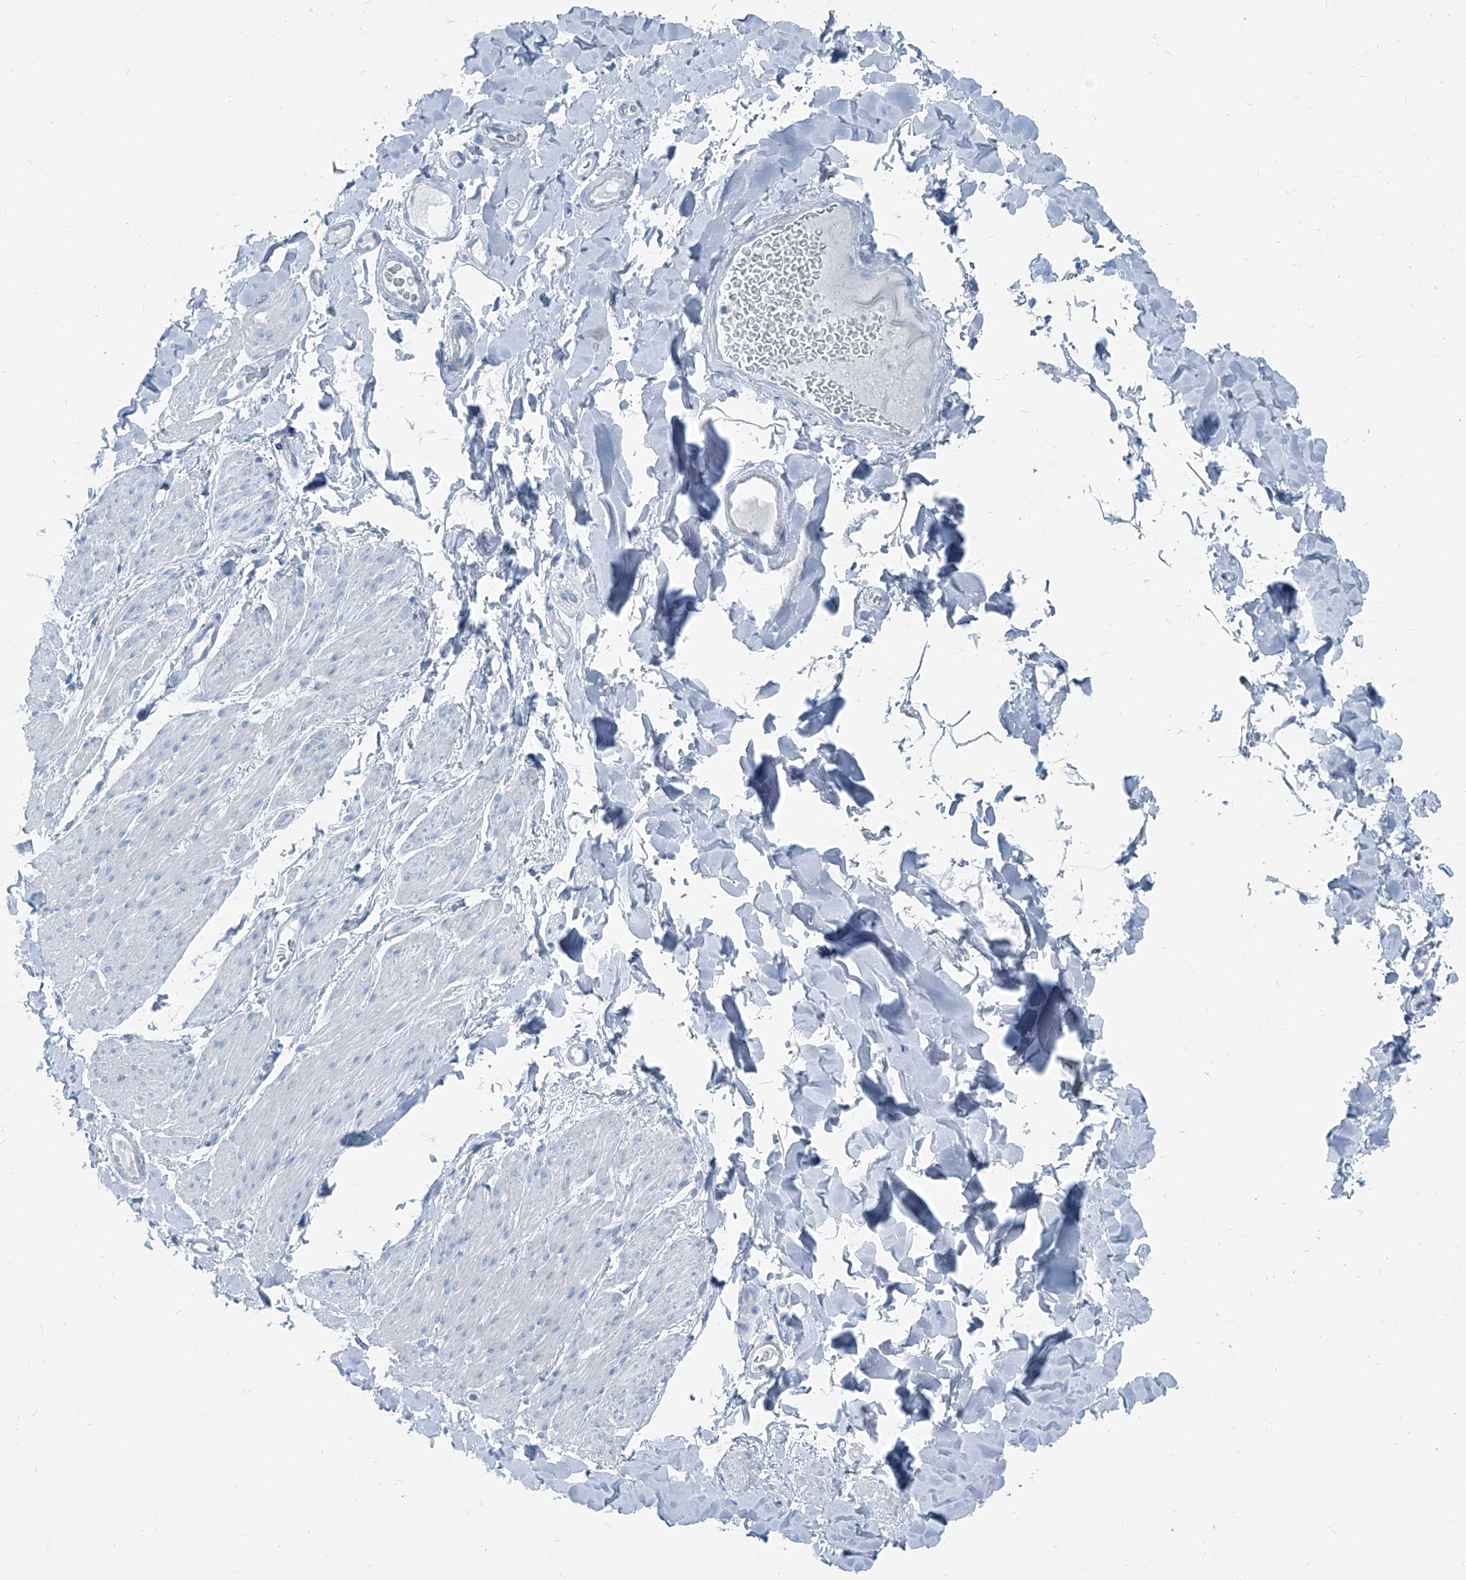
{"staining": {"intensity": "negative", "quantity": "none", "location": "none"}, "tissue": "smooth muscle", "cell_type": "Smooth muscle cells", "image_type": "normal", "snomed": [{"axis": "morphology", "description": "Normal tissue, NOS"}, {"axis": "topography", "description": "Colon"}, {"axis": "topography", "description": "Peripheral nerve tissue"}], "caption": "Unremarkable smooth muscle was stained to show a protein in brown. There is no significant expression in smooth muscle cells. The staining is performed using DAB brown chromogen with nuclei counter-stained in using hematoxylin.", "gene": "RGN", "patient": {"sex": "female", "age": 61}}